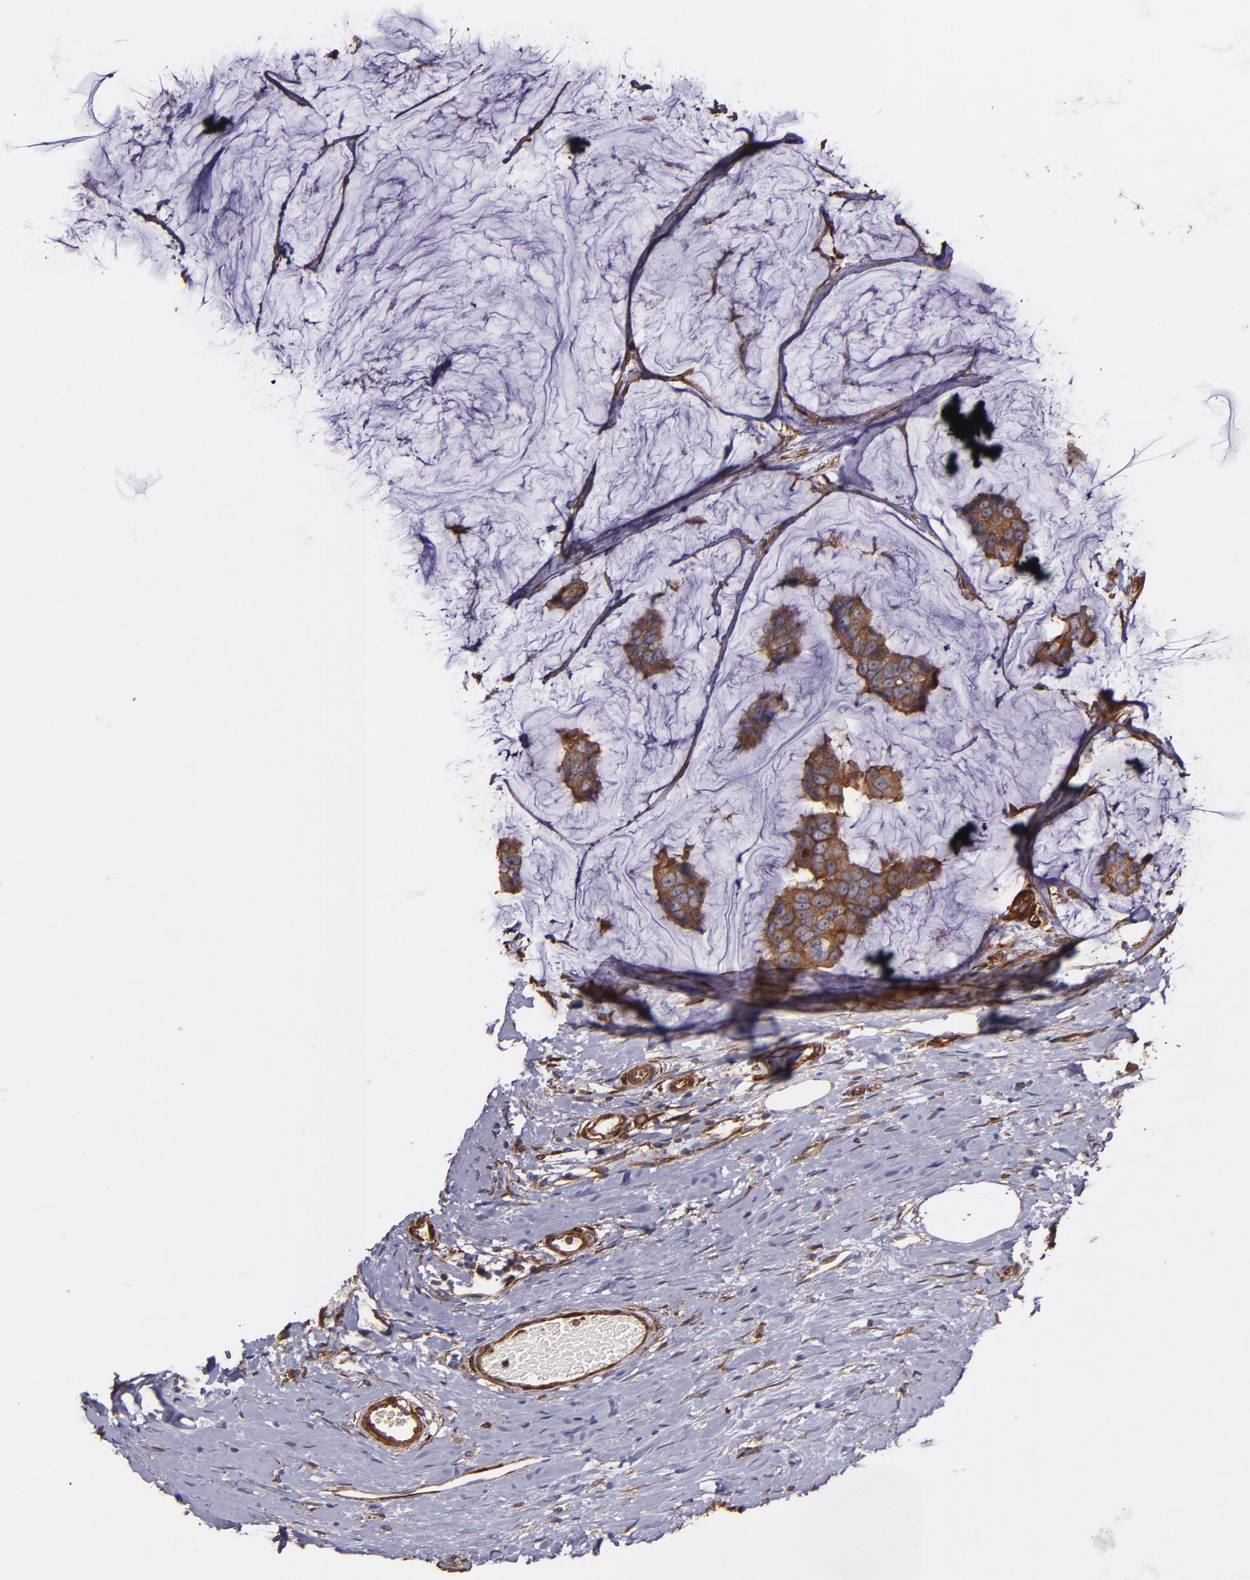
{"staining": {"intensity": "moderate", "quantity": ">75%", "location": "cytoplasmic/membranous"}, "tissue": "breast cancer", "cell_type": "Tumor cells", "image_type": "cancer", "snomed": [{"axis": "morphology", "description": "Normal tissue, NOS"}, {"axis": "morphology", "description": "Duct carcinoma"}, {"axis": "topography", "description": "Breast"}], "caption": "A micrograph of human breast infiltrating ductal carcinoma stained for a protein displays moderate cytoplasmic/membranous brown staining in tumor cells.", "gene": "VCL", "patient": {"sex": "female", "age": 50}}